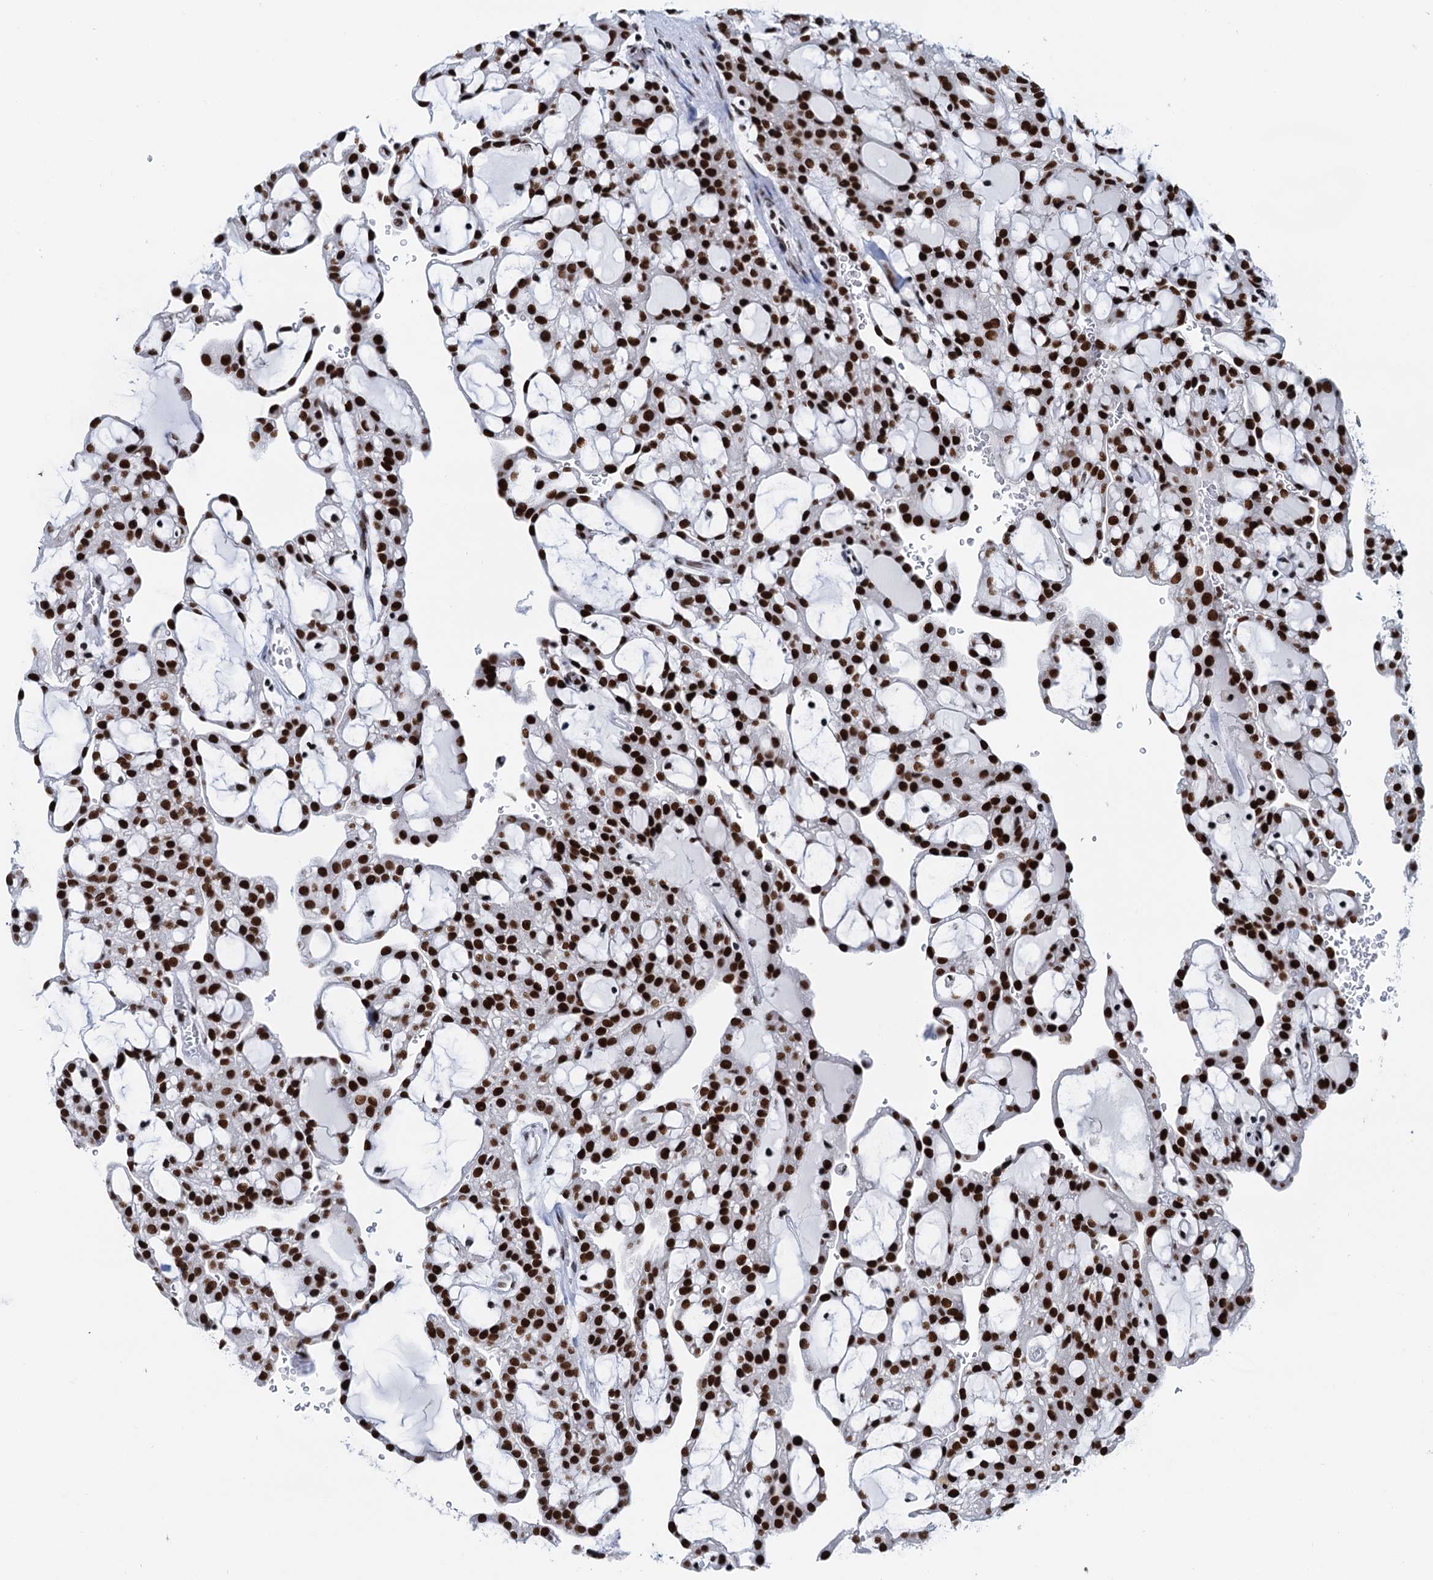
{"staining": {"intensity": "strong", "quantity": ">75%", "location": "nuclear"}, "tissue": "renal cancer", "cell_type": "Tumor cells", "image_type": "cancer", "snomed": [{"axis": "morphology", "description": "Adenocarcinoma, NOS"}, {"axis": "topography", "description": "Kidney"}], "caption": "Renal cancer stained with IHC exhibits strong nuclear staining in approximately >75% of tumor cells.", "gene": "SLTM", "patient": {"sex": "male", "age": 63}}